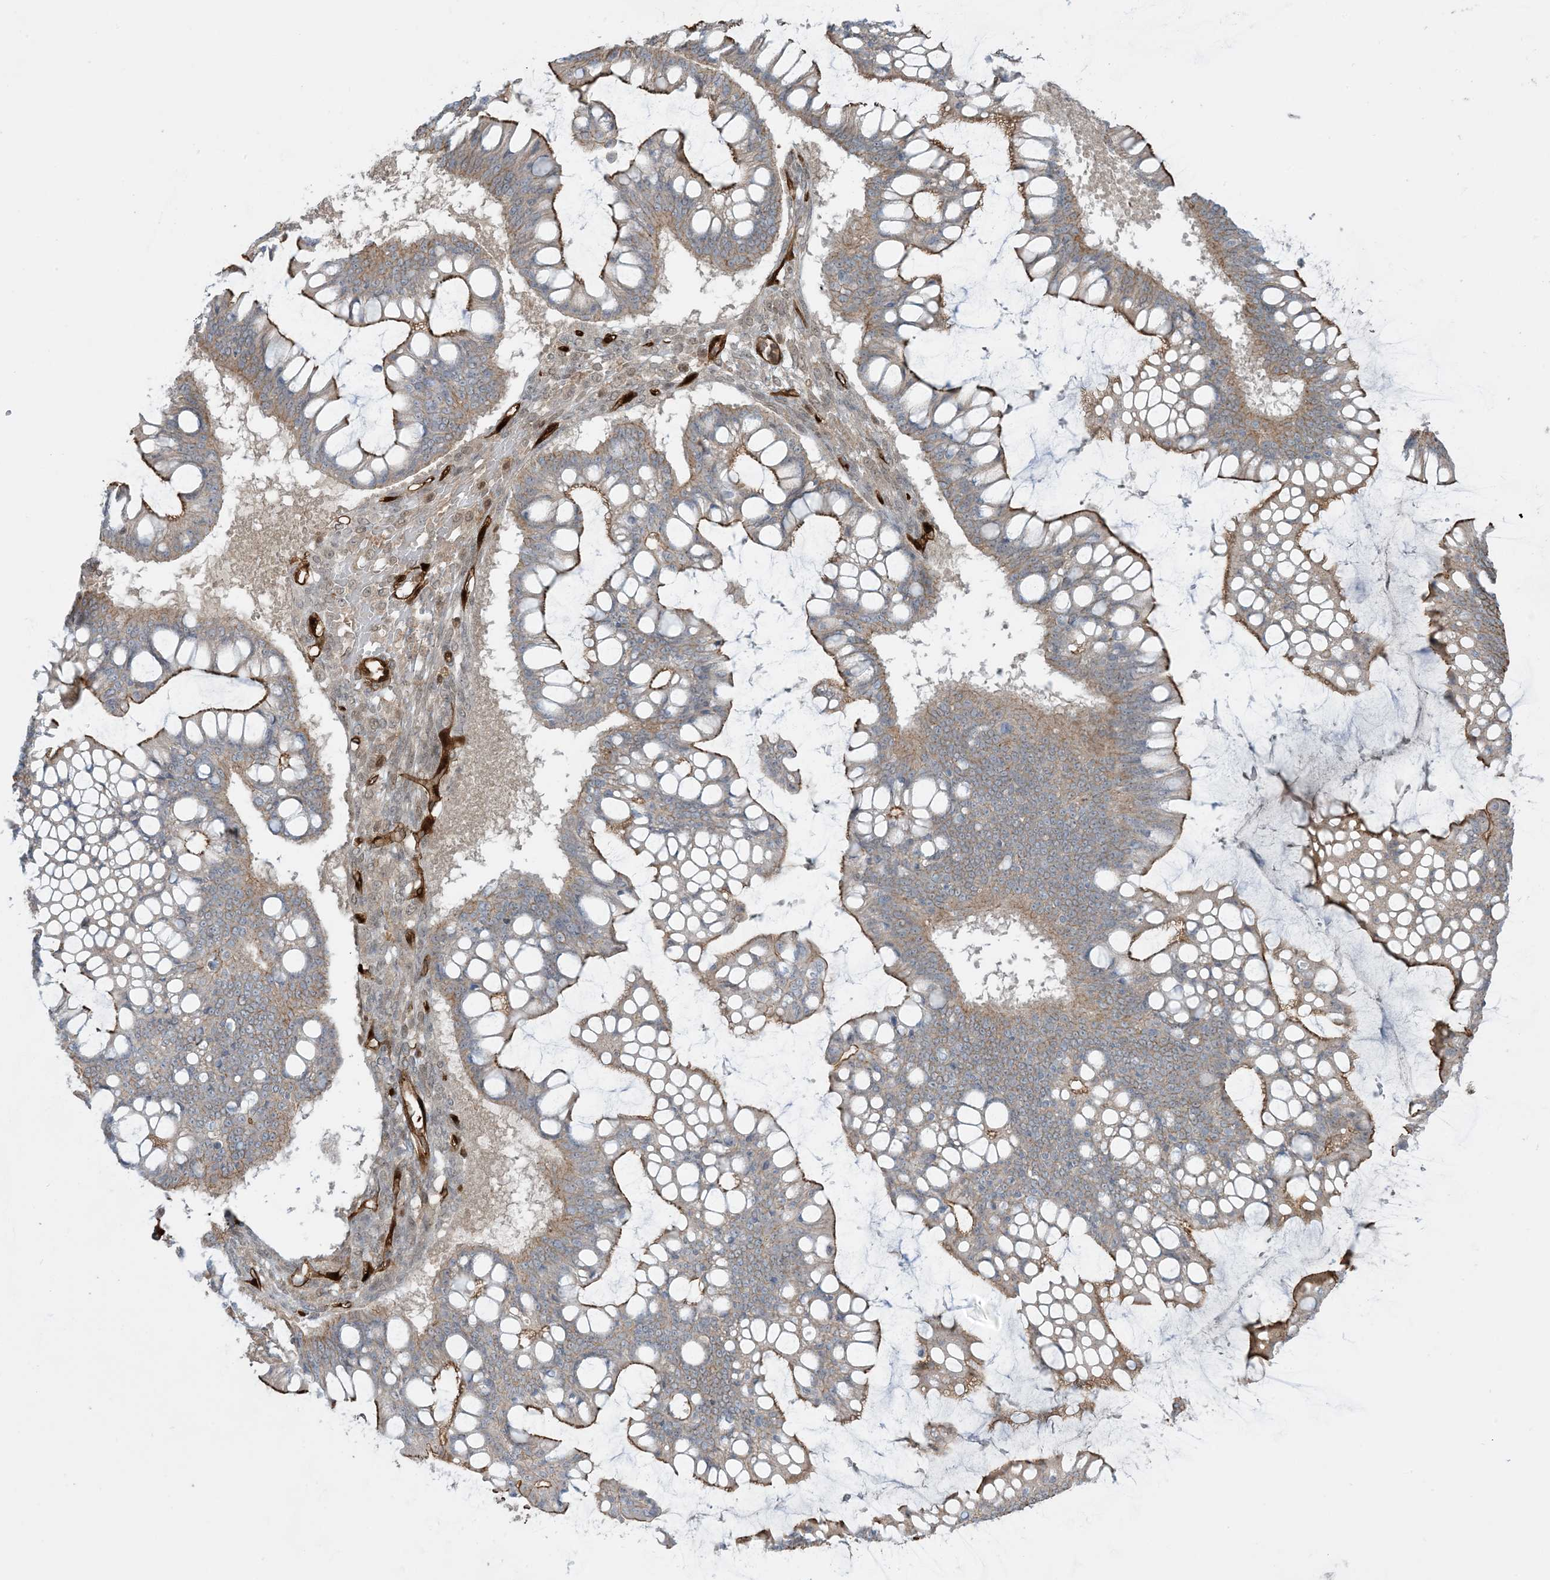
{"staining": {"intensity": "strong", "quantity": "25%-75%", "location": "cytoplasmic/membranous"}, "tissue": "ovarian cancer", "cell_type": "Tumor cells", "image_type": "cancer", "snomed": [{"axis": "morphology", "description": "Cystadenocarcinoma, mucinous, NOS"}, {"axis": "topography", "description": "Ovary"}], "caption": "The photomicrograph exhibits immunohistochemical staining of ovarian mucinous cystadenocarcinoma. There is strong cytoplasmic/membranous staining is appreciated in approximately 25%-75% of tumor cells. (DAB (3,3'-diaminobenzidine) = brown stain, brightfield microscopy at high magnification).", "gene": "PPM1F", "patient": {"sex": "female", "age": 73}}